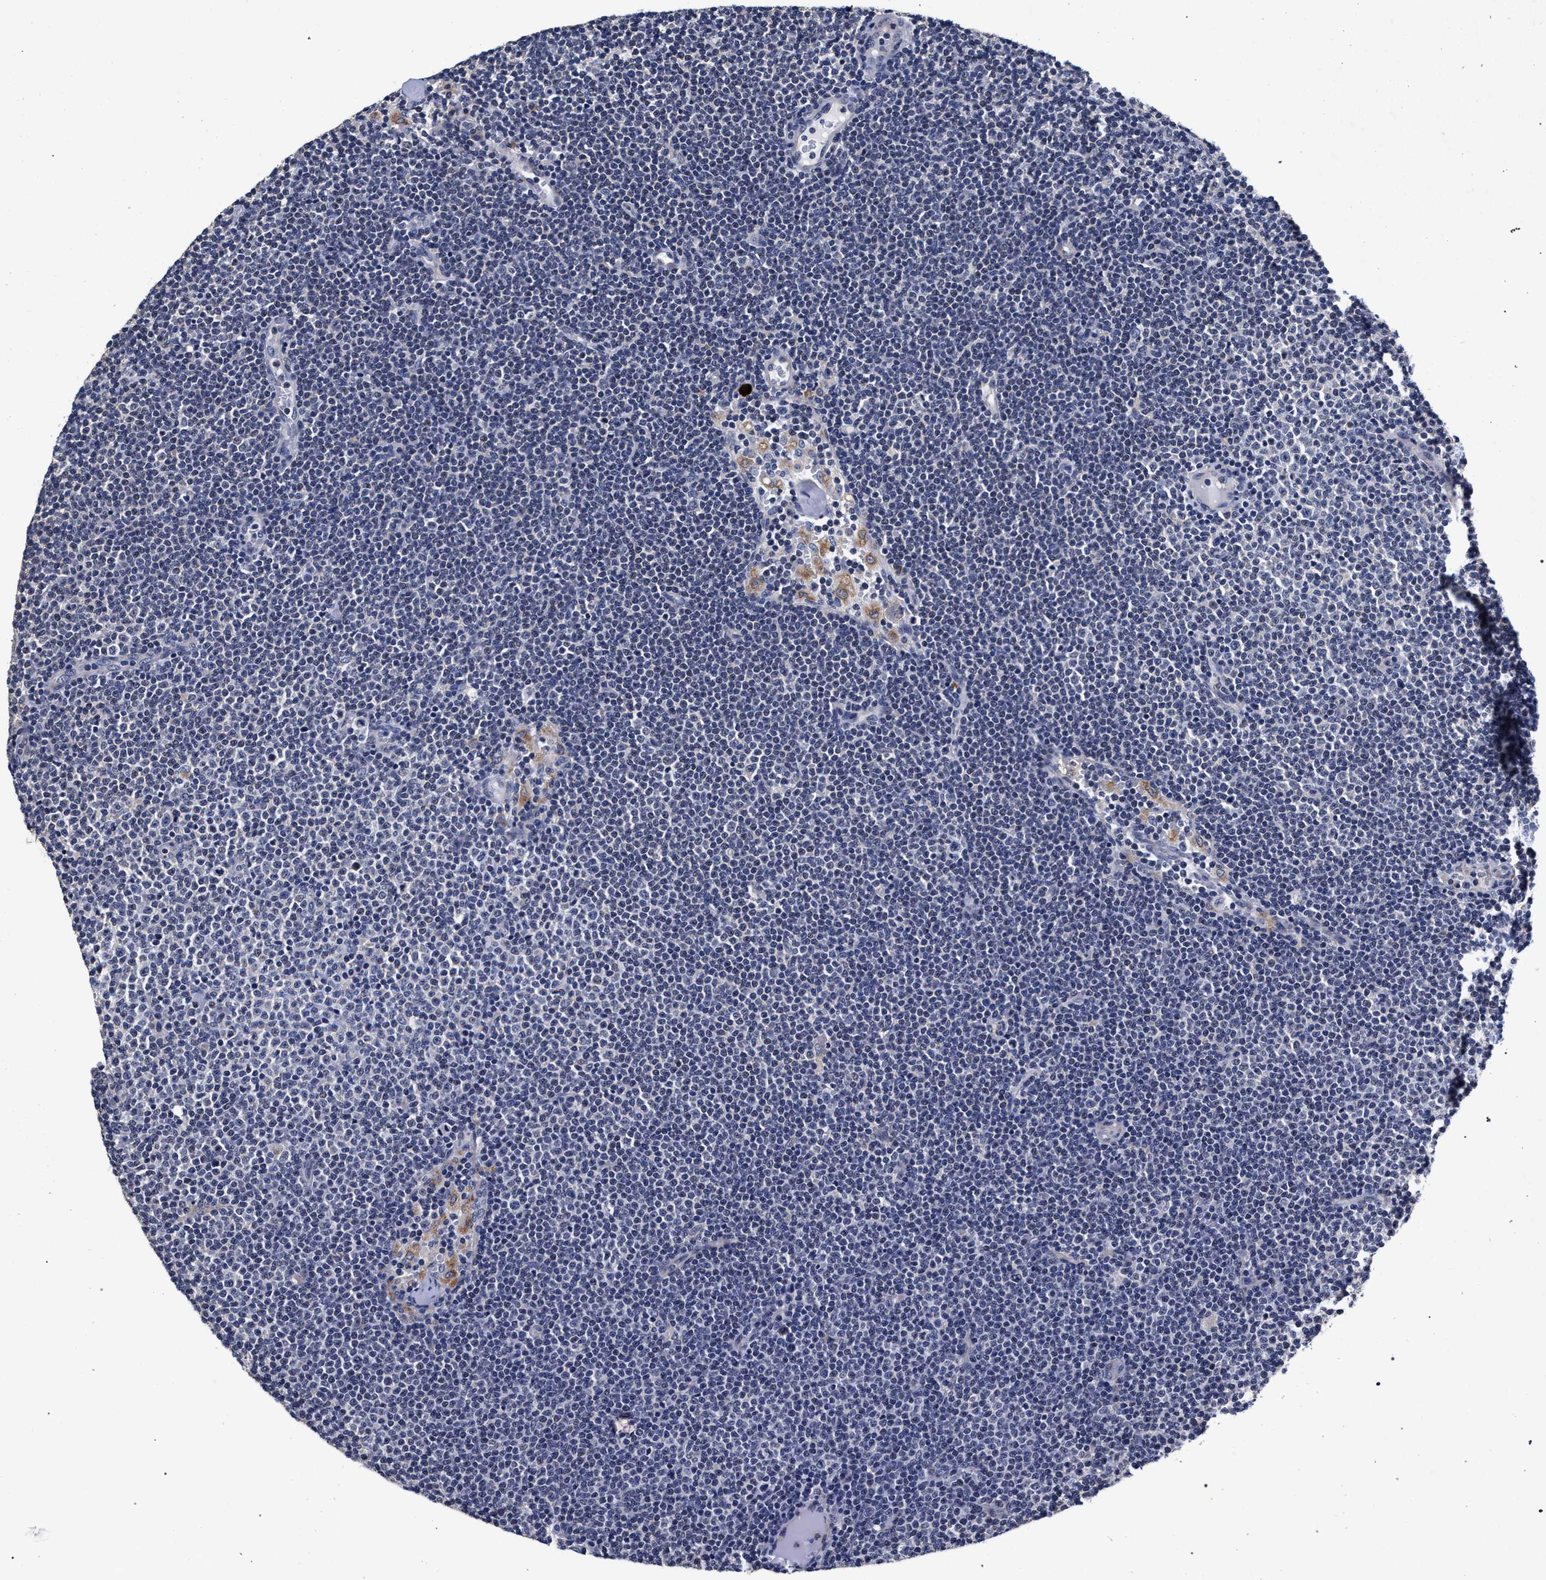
{"staining": {"intensity": "negative", "quantity": "none", "location": "none"}, "tissue": "lymphoma", "cell_type": "Tumor cells", "image_type": "cancer", "snomed": [{"axis": "morphology", "description": "Malignant lymphoma, non-Hodgkin's type, Low grade"}, {"axis": "topography", "description": "Lymph node"}], "caption": "Immunohistochemistry photomicrograph of neoplastic tissue: human lymphoma stained with DAB (3,3'-diaminobenzidine) demonstrates no significant protein positivity in tumor cells. Nuclei are stained in blue.", "gene": "CFAP95", "patient": {"sex": "female", "age": 53}}